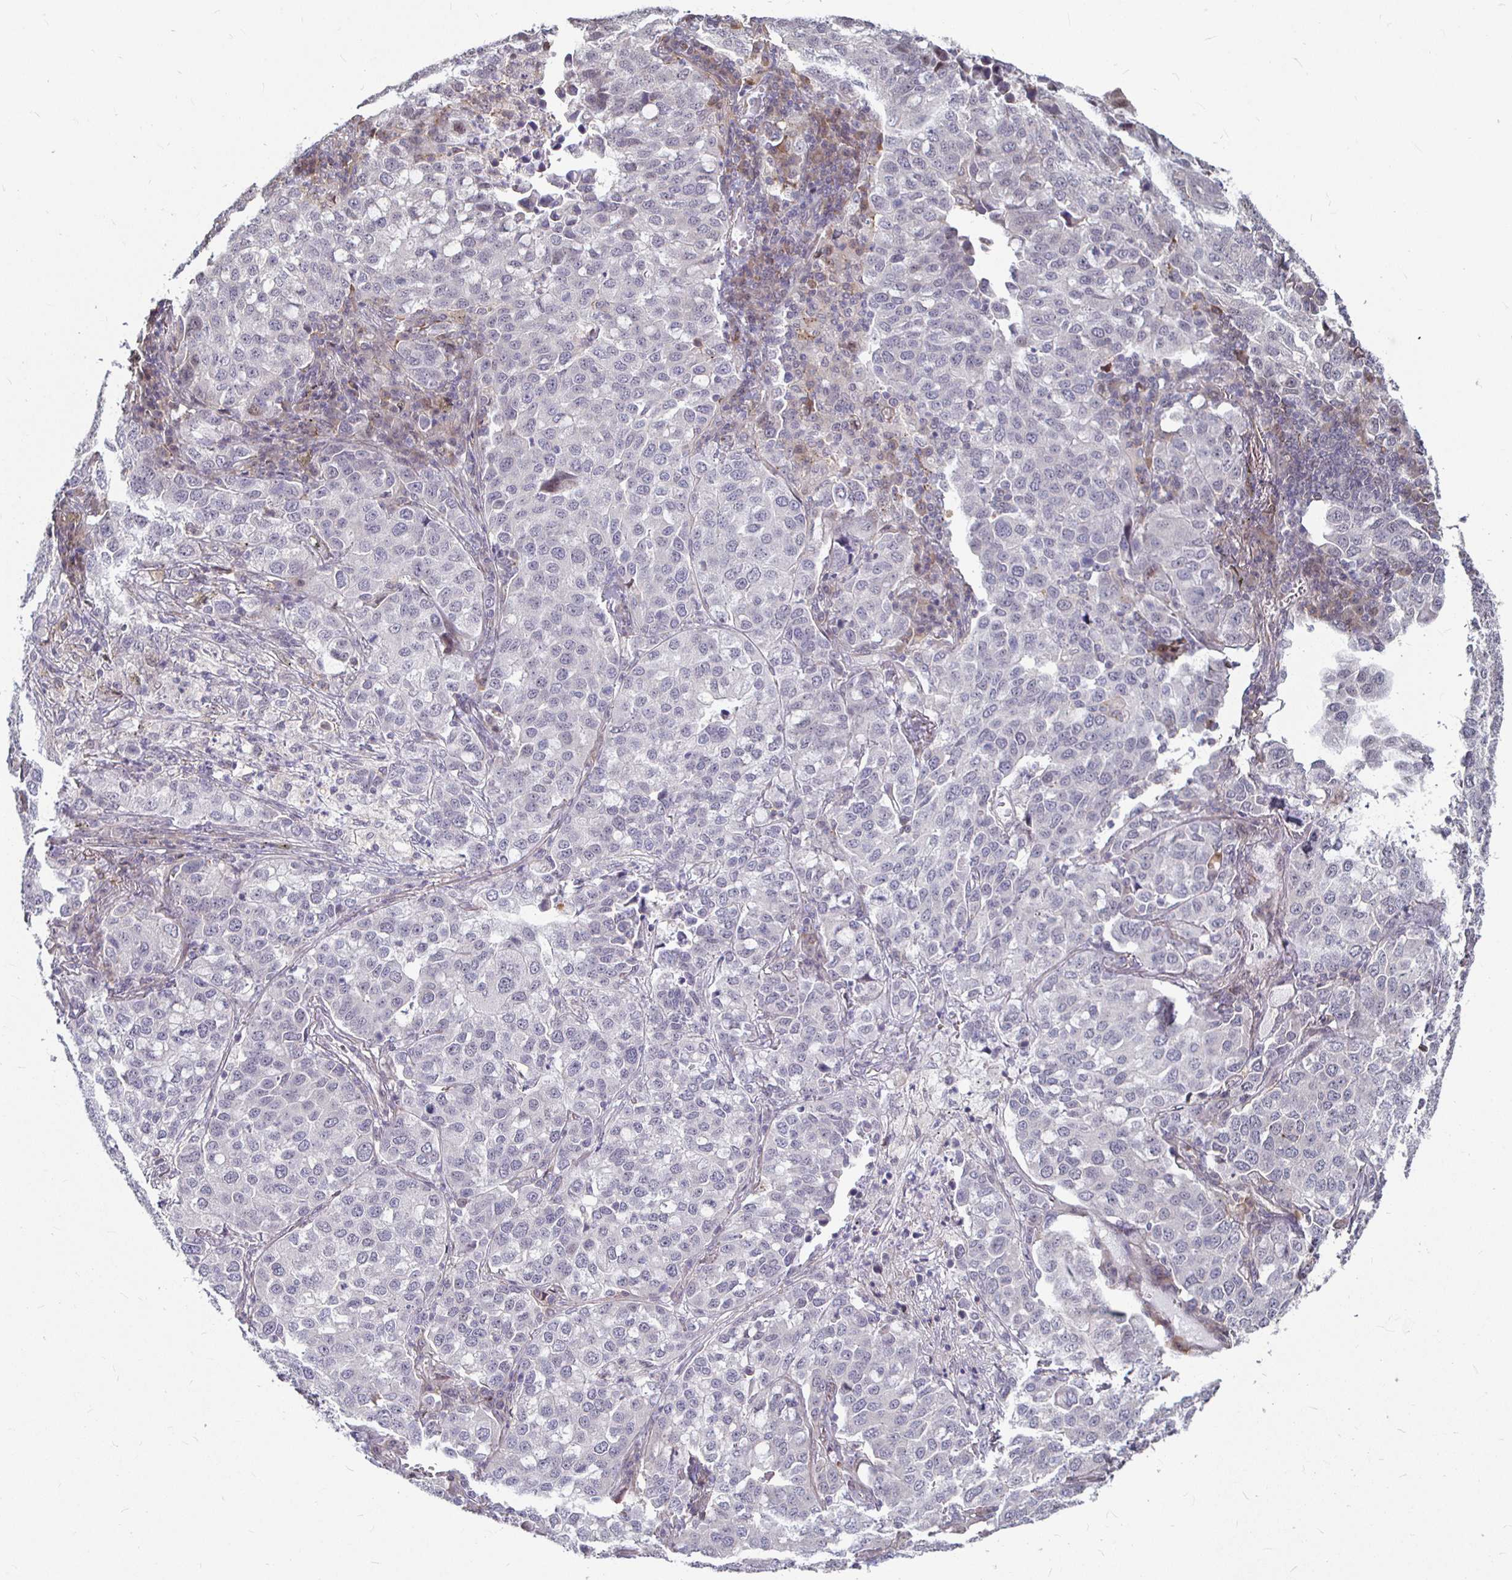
{"staining": {"intensity": "negative", "quantity": "none", "location": "none"}, "tissue": "lung cancer", "cell_type": "Tumor cells", "image_type": "cancer", "snomed": [{"axis": "morphology", "description": "Adenocarcinoma, NOS"}, {"axis": "morphology", "description": "Adenocarcinoma, metastatic, NOS"}, {"axis": "topography", "description": "Lymph node"}, {"axis": "topography", "description": "Lung"}], "caption": "Lung adenocarcinoma stained for a protein using immunohistochemistry (IHC) displays no positivity tumor cells.", "gene": "CAPN11", "patient": {"sex": "female", "age": 65}}